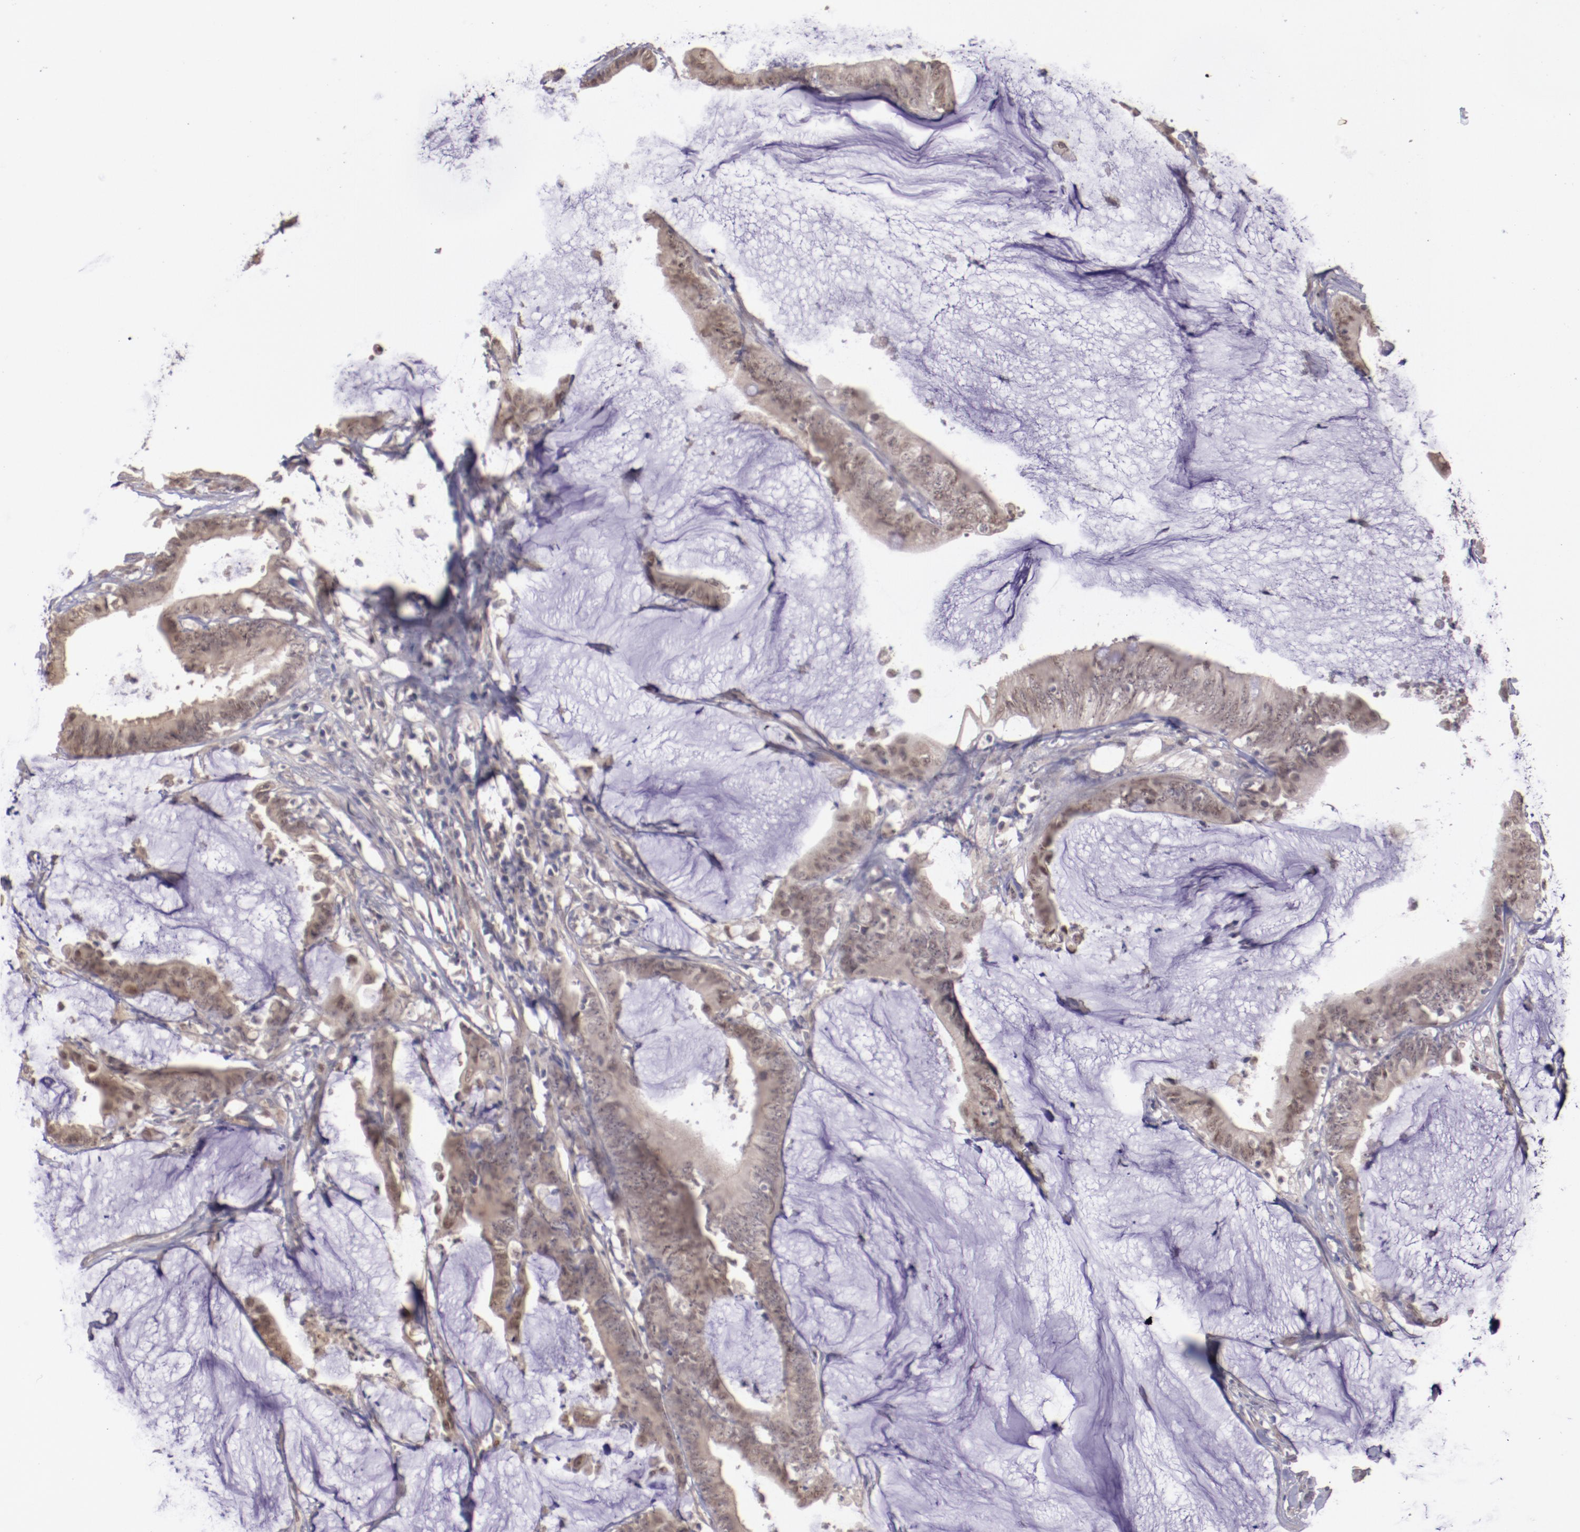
{"staining": {"intensity": "weak", "quantity": ">75%", "location": "cytoplasmic/membranous"}, "tissue": "colorectal cancer", "cell_type": "Tumor cells", "image_type": "cancer", "snomed": [{"axis": "morphology", "description": "Adenocarcinoma, NOS"}, {"axis": "topography", "description": "Rectum"}], "caption": "Protein expression analysis of colorectal cancer (adenocarcinoma) shows weak cytoplasmic/membranous expression in approximately >75% of tumor cells.", "gene": "NUP62CL", "patient": {"sex": "female", "age": 66}}